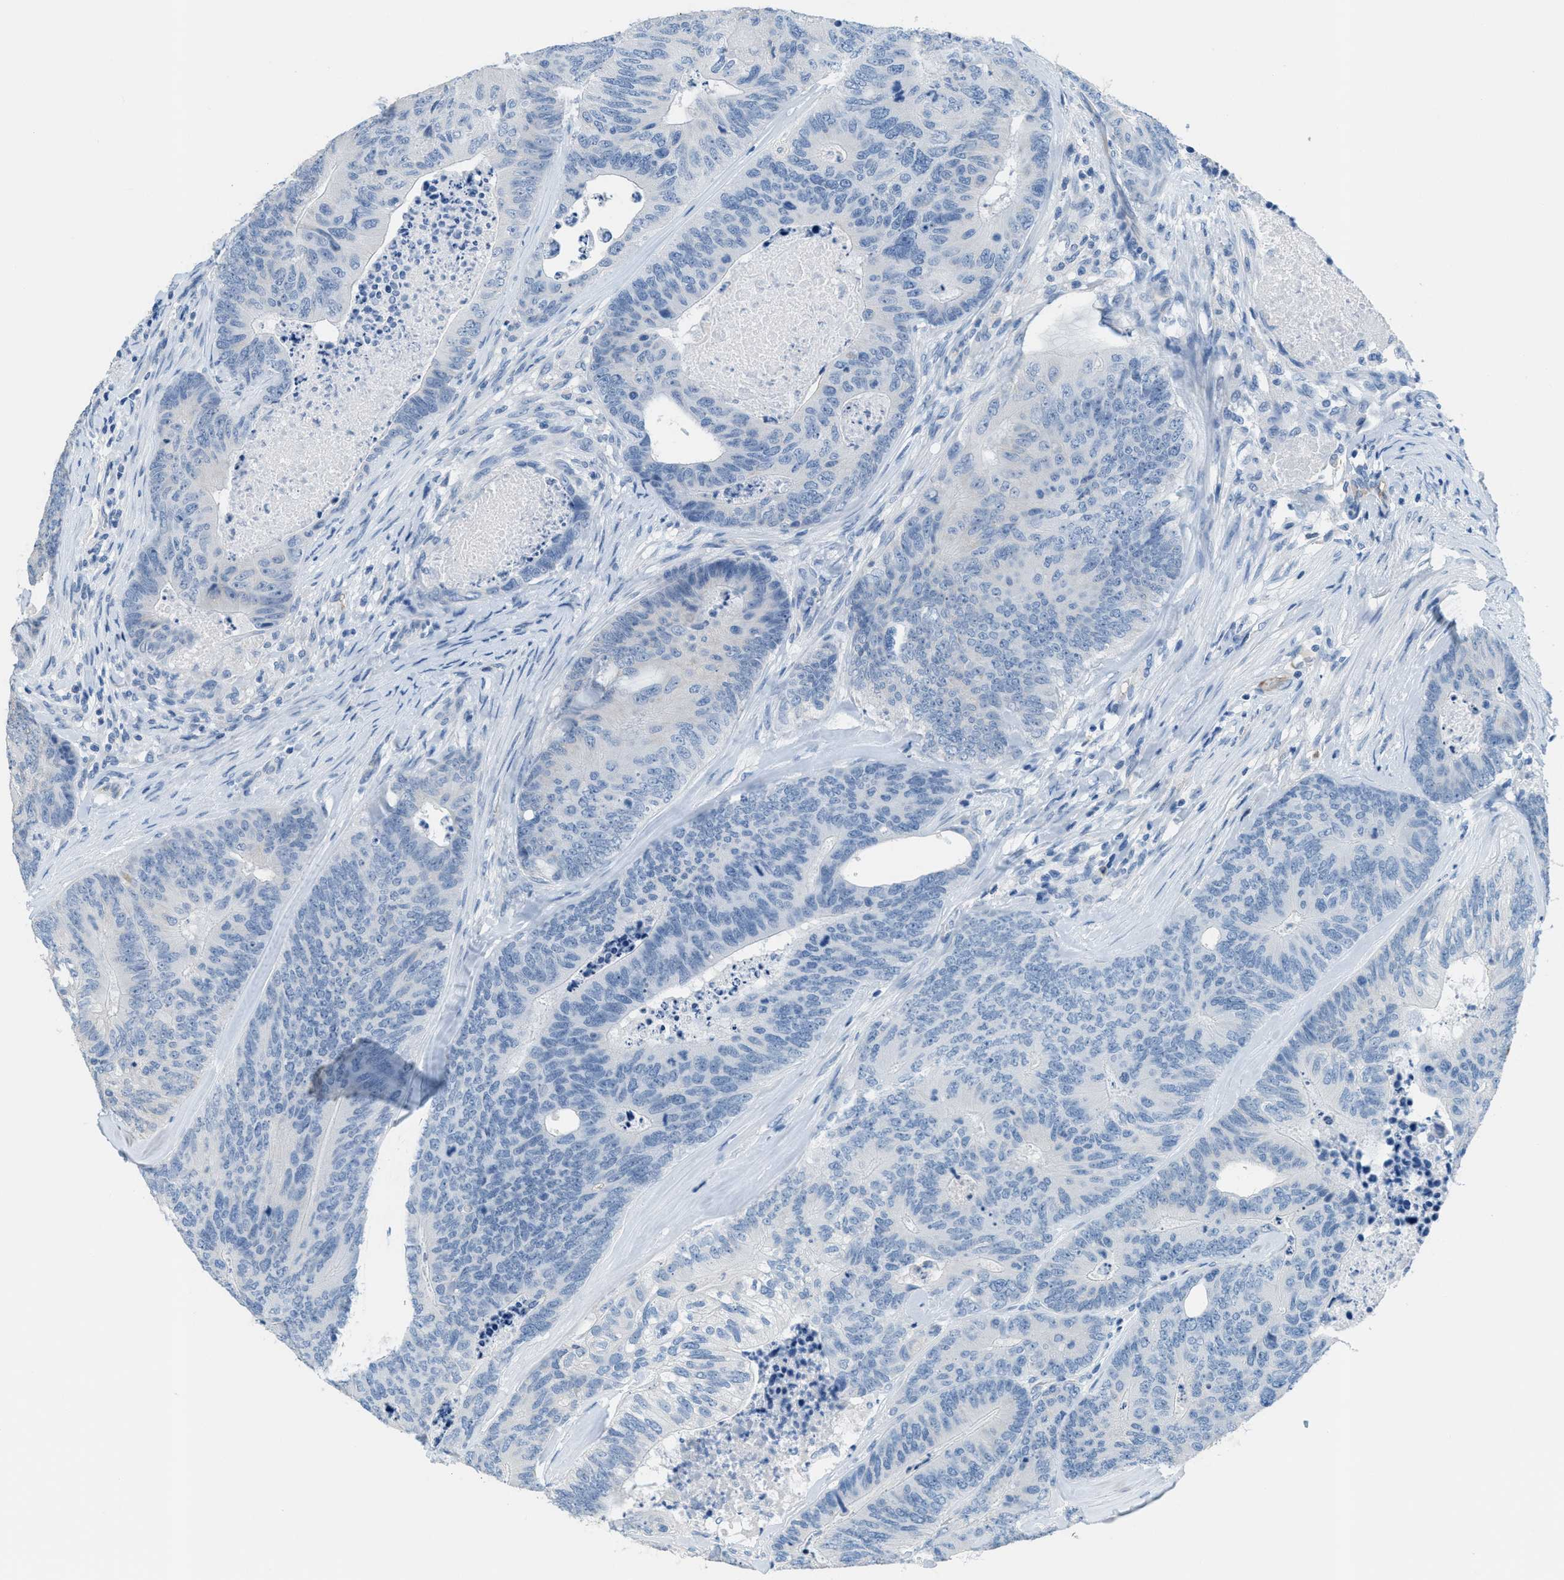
{"staining": {"intensity": "negative", "quantity": "none", "location": "none"}, "tissue": "colorectal cancer", "cell_type": "Tumor cells", "image_type": "cancer", "snomed": [{"axis": "morphology", "description": "Adenocarcinoma, NOS"}, {"axis": "topography", "description": "Colon"}], "caption": "Immunohistochemistry micrograph of neoplastic tissue: colorectal adenocarcinoma stained with DAB exhibits no significant protein staining in tumor cells.", "gene": "MGARP", "patient": {"sex": "female", "age": 67}}